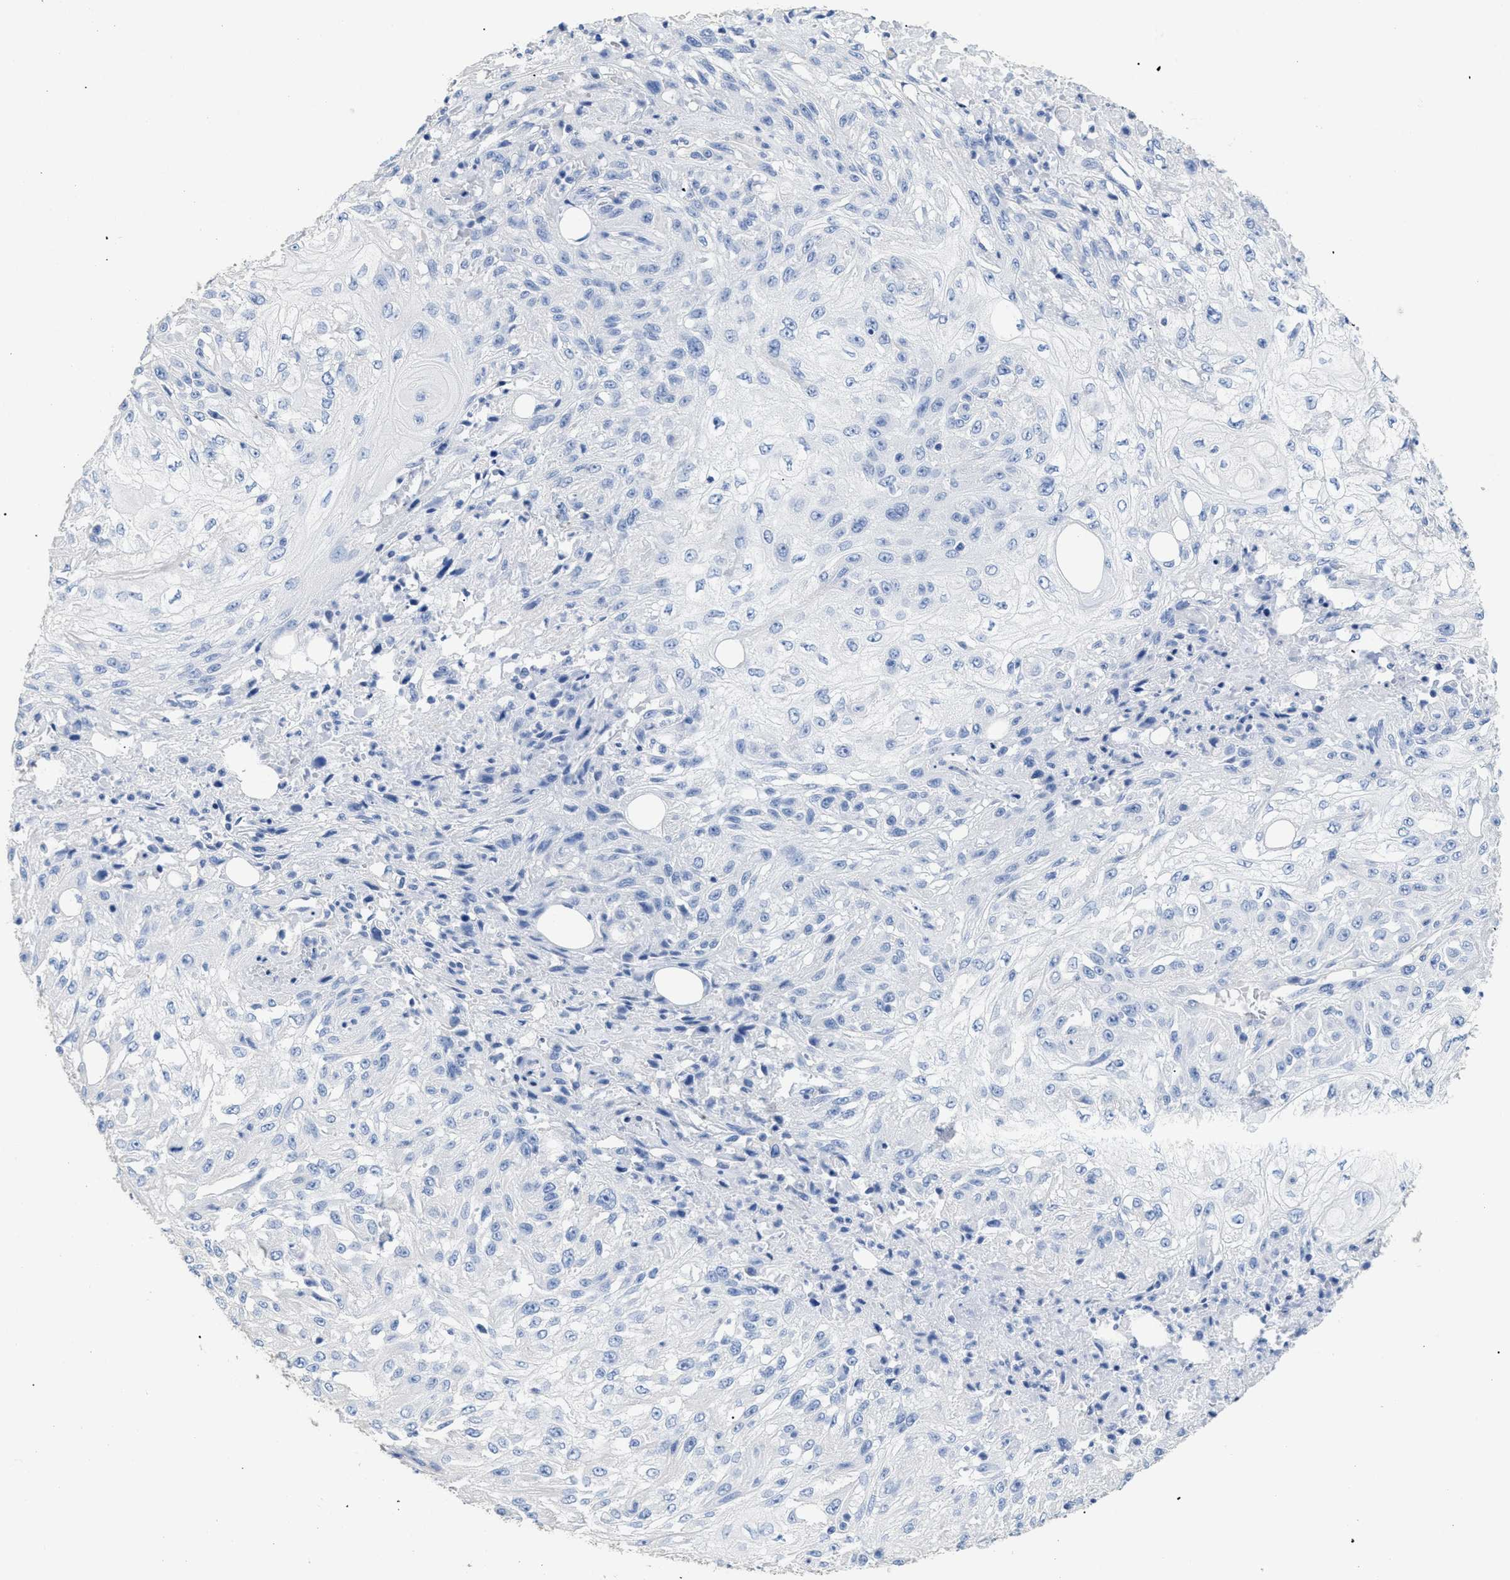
{"staining": {"intensity": "negative", "quantity": "none", "location": "none"}, "tissue": "skin cancer", "cell_type": "Tumor cells", "image_type": "cancer", "snomed": [{"axis": "morphology", "description": "Squamous cell carcinoma, NOS"}, {"axis": "morphology", "description": "Squamous cell carcinoma, metastatic, NOS"}, {"axis": "topography", "description": "Skin"}, {"axis": "topography", "description": "Lymph node"}], "caption": "Tumor cells show no significant staining in skin metastatic squamous cell carcinoma.", "gene": "DLC1", "patient": {"sex": "male", "age": 75}}